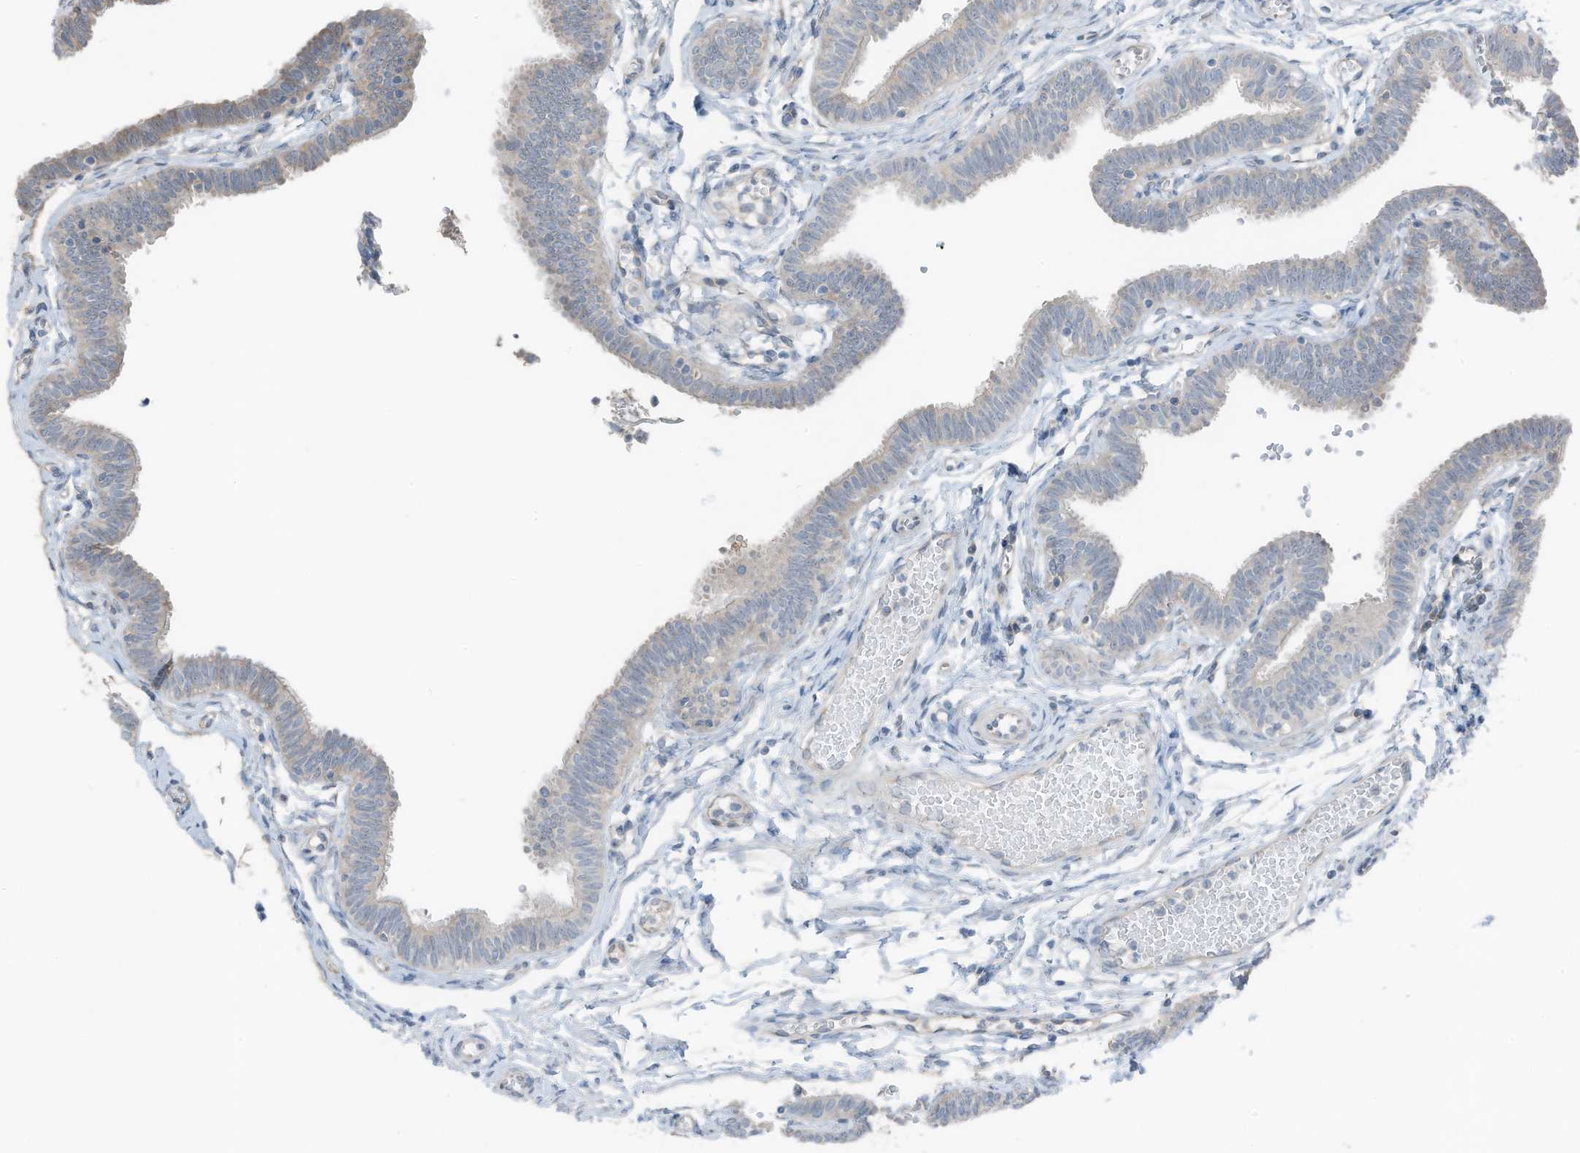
{"staining": {"intensity": "negative", "quantity": "none", "location": "none"}, "tissue": "fallopian tube", "cell_type": "Glandular cells", "image_type": "normal", "snomed": [{"axis": "morphology", "description": "Normal tissue, NOS"}, {"axis": "topography", "description": "Fallopian tube"}, {"axis": "topography", "description": "Ovary"}], "caption": "Immunohistochemical staining of normal fallopian tube demonstrates no significant positivity in glandular cells. The staining was performed using DAB to visualize the protein expression in brown, while the nuclei were stained in blue with hematoxylin (Magnification: 20x).", "gene": "ARHGEF33", "patient": {"sex": "female", "age": 23}}